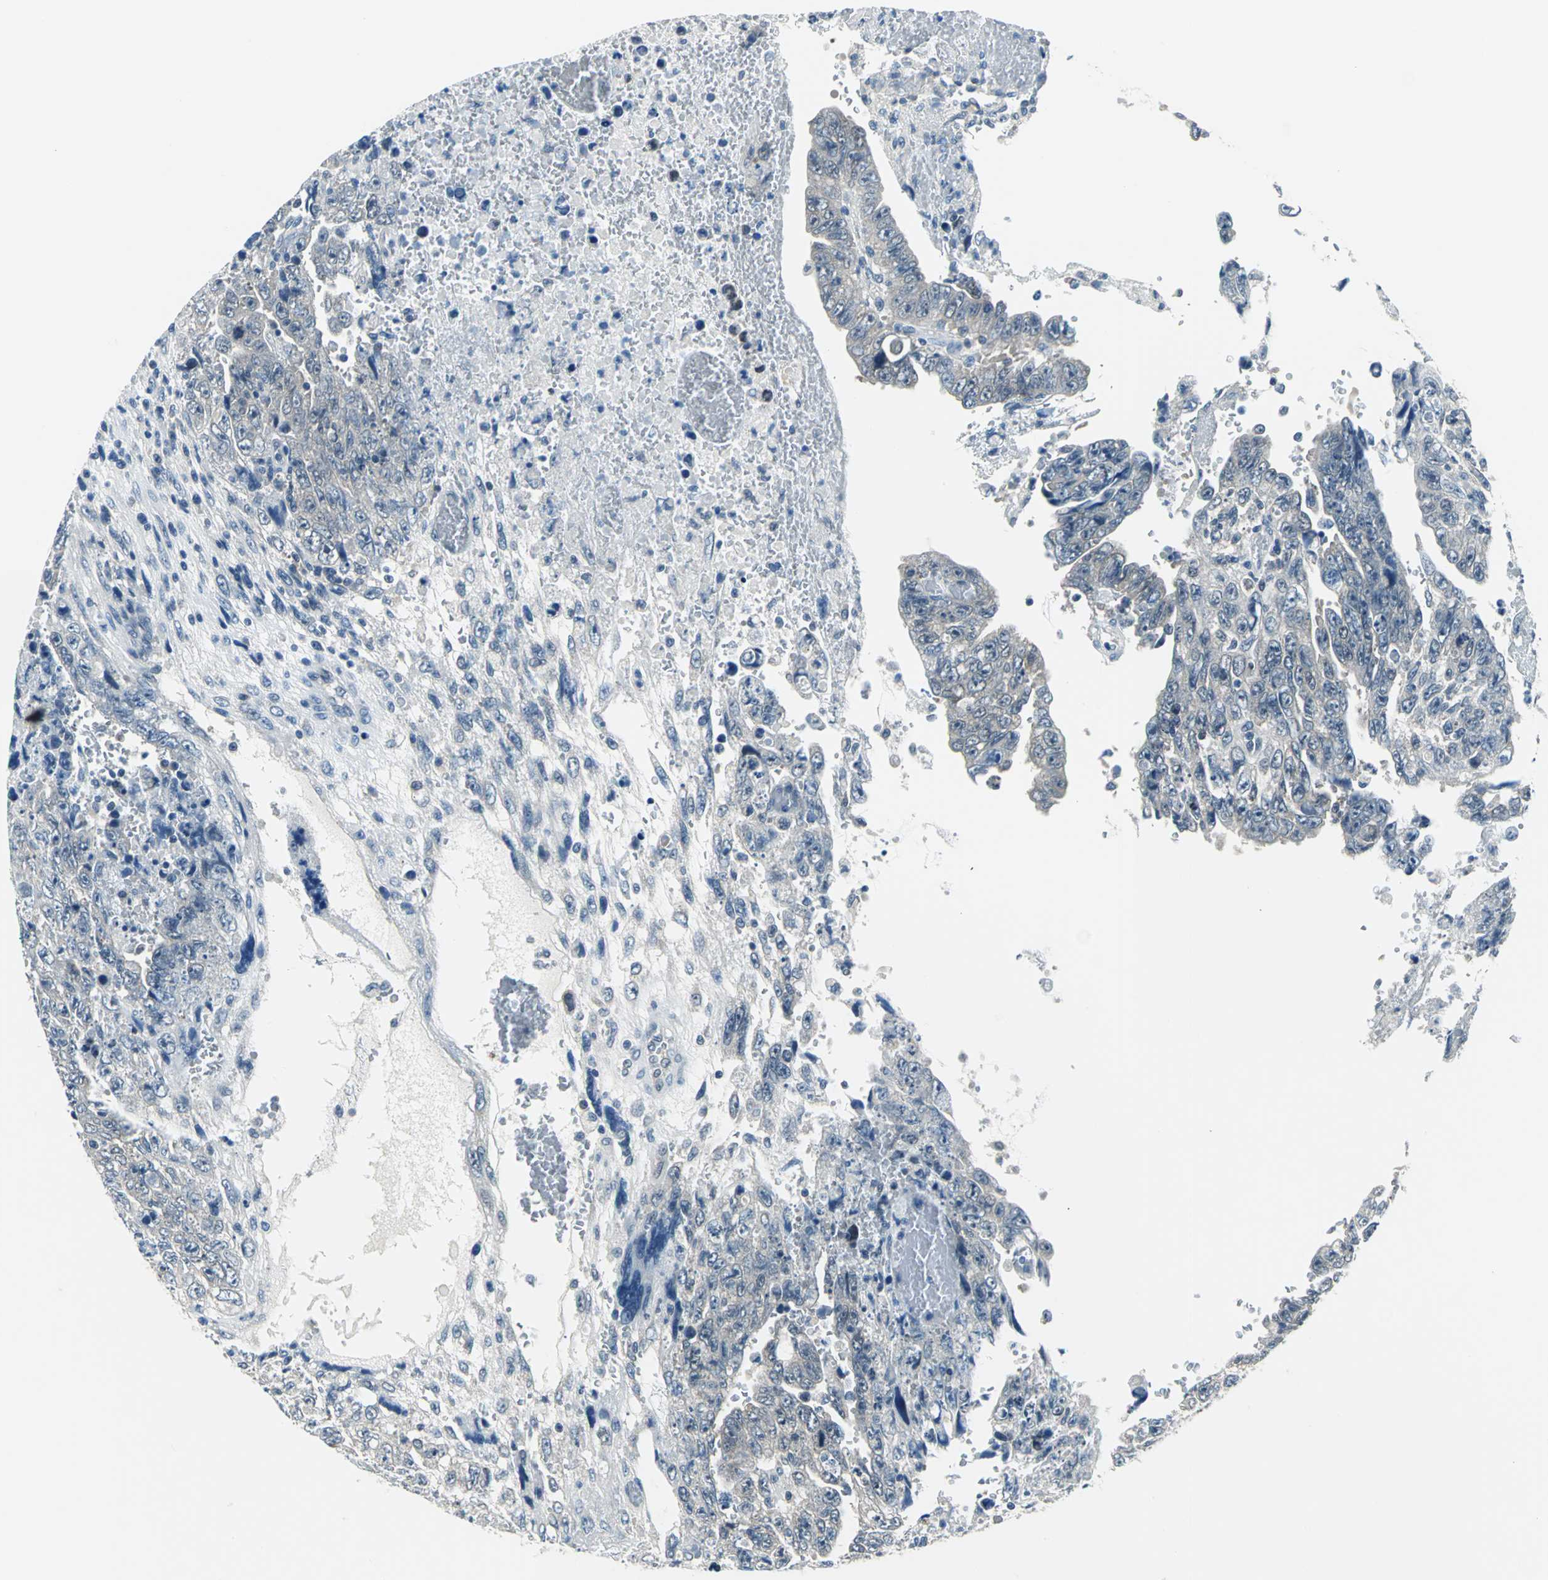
{"staining": {"intensity": "weak", "quantity": "25%-75%", "location": "cytoplasmic/membranous"}, "tissue": "testis cancer", "cell_type": "Tumor cells", "image_type": "cancer", "snomed": [{"axis": "morphology", "description": "Carcinoma, Embryonal, NOS"}, {"axis": "topography", "description": "Testis"}], "caption": "A brown stain highlights weak cytoplasmic/membranous expression of a protein in embryonal carcinoma (testis) tumor cells.", "gene": "ZNF415", "patient": {"sex": "male", "age": 28}}